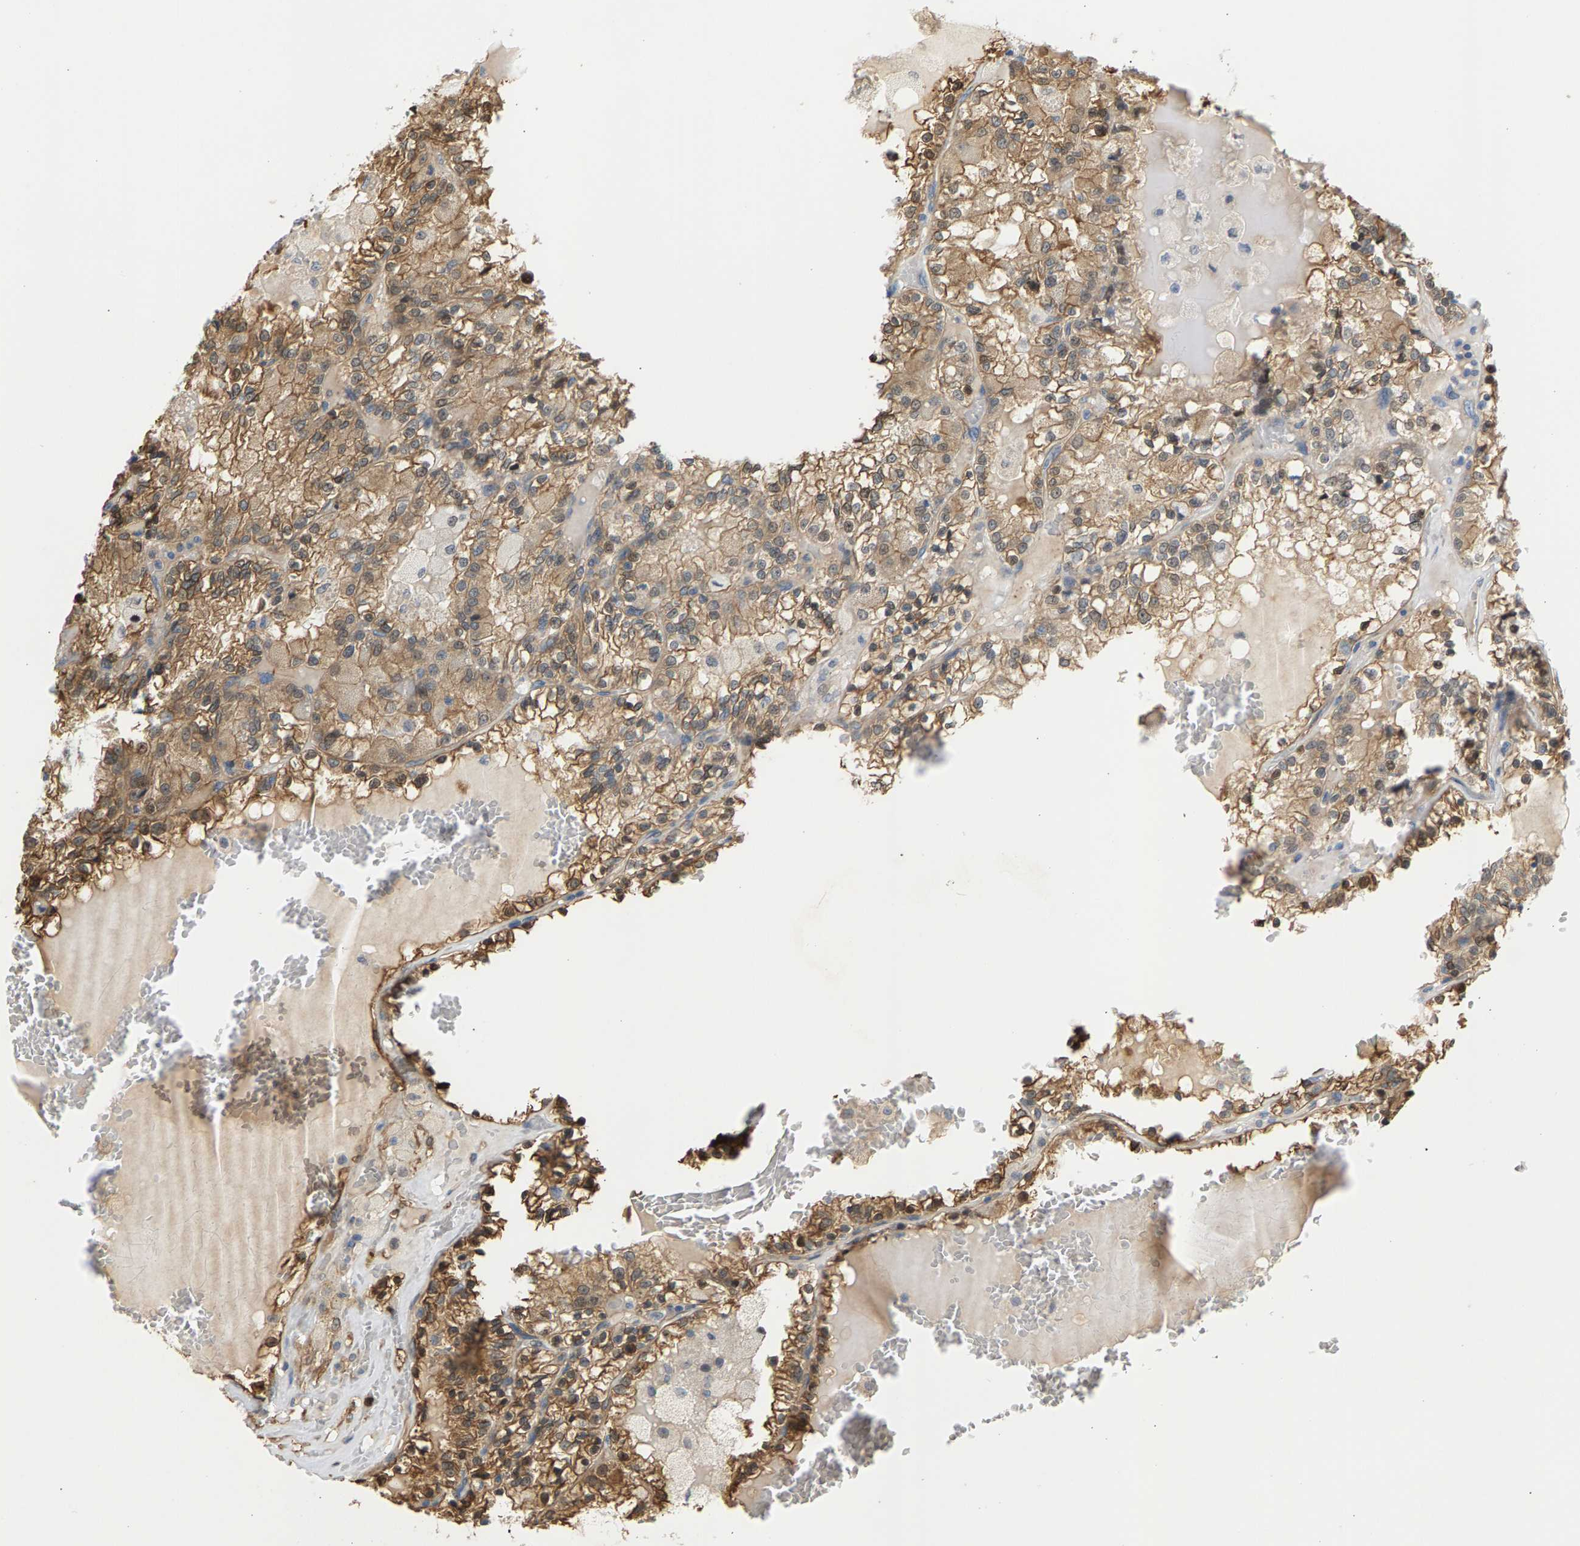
{"staining": {"intensity": "moderate", "quantity": ">75%", "location": "cytoplasmic/membranous"}, "tissue": "renal cancer", "cell_type": "Tumor cells", "image_type": "cancer", "snomed": [{"axis": "morphology", "description": "Adenocarcinoma, NOS"}, {"axis": "topography", "description": "Kidney"}], "caption": "Protein analysis of renal adenocarcinoma tissue reveals moderate cytoplasmic/membranous positivity in approximately >75% of tumor cells. The staining was performed using DAB, with brown indicating positive protein expression. Nuclei are stained blue with hematoxylin.", "gene": "KRTAP27-1", "patient": {"sex": "female", "age": 56}}